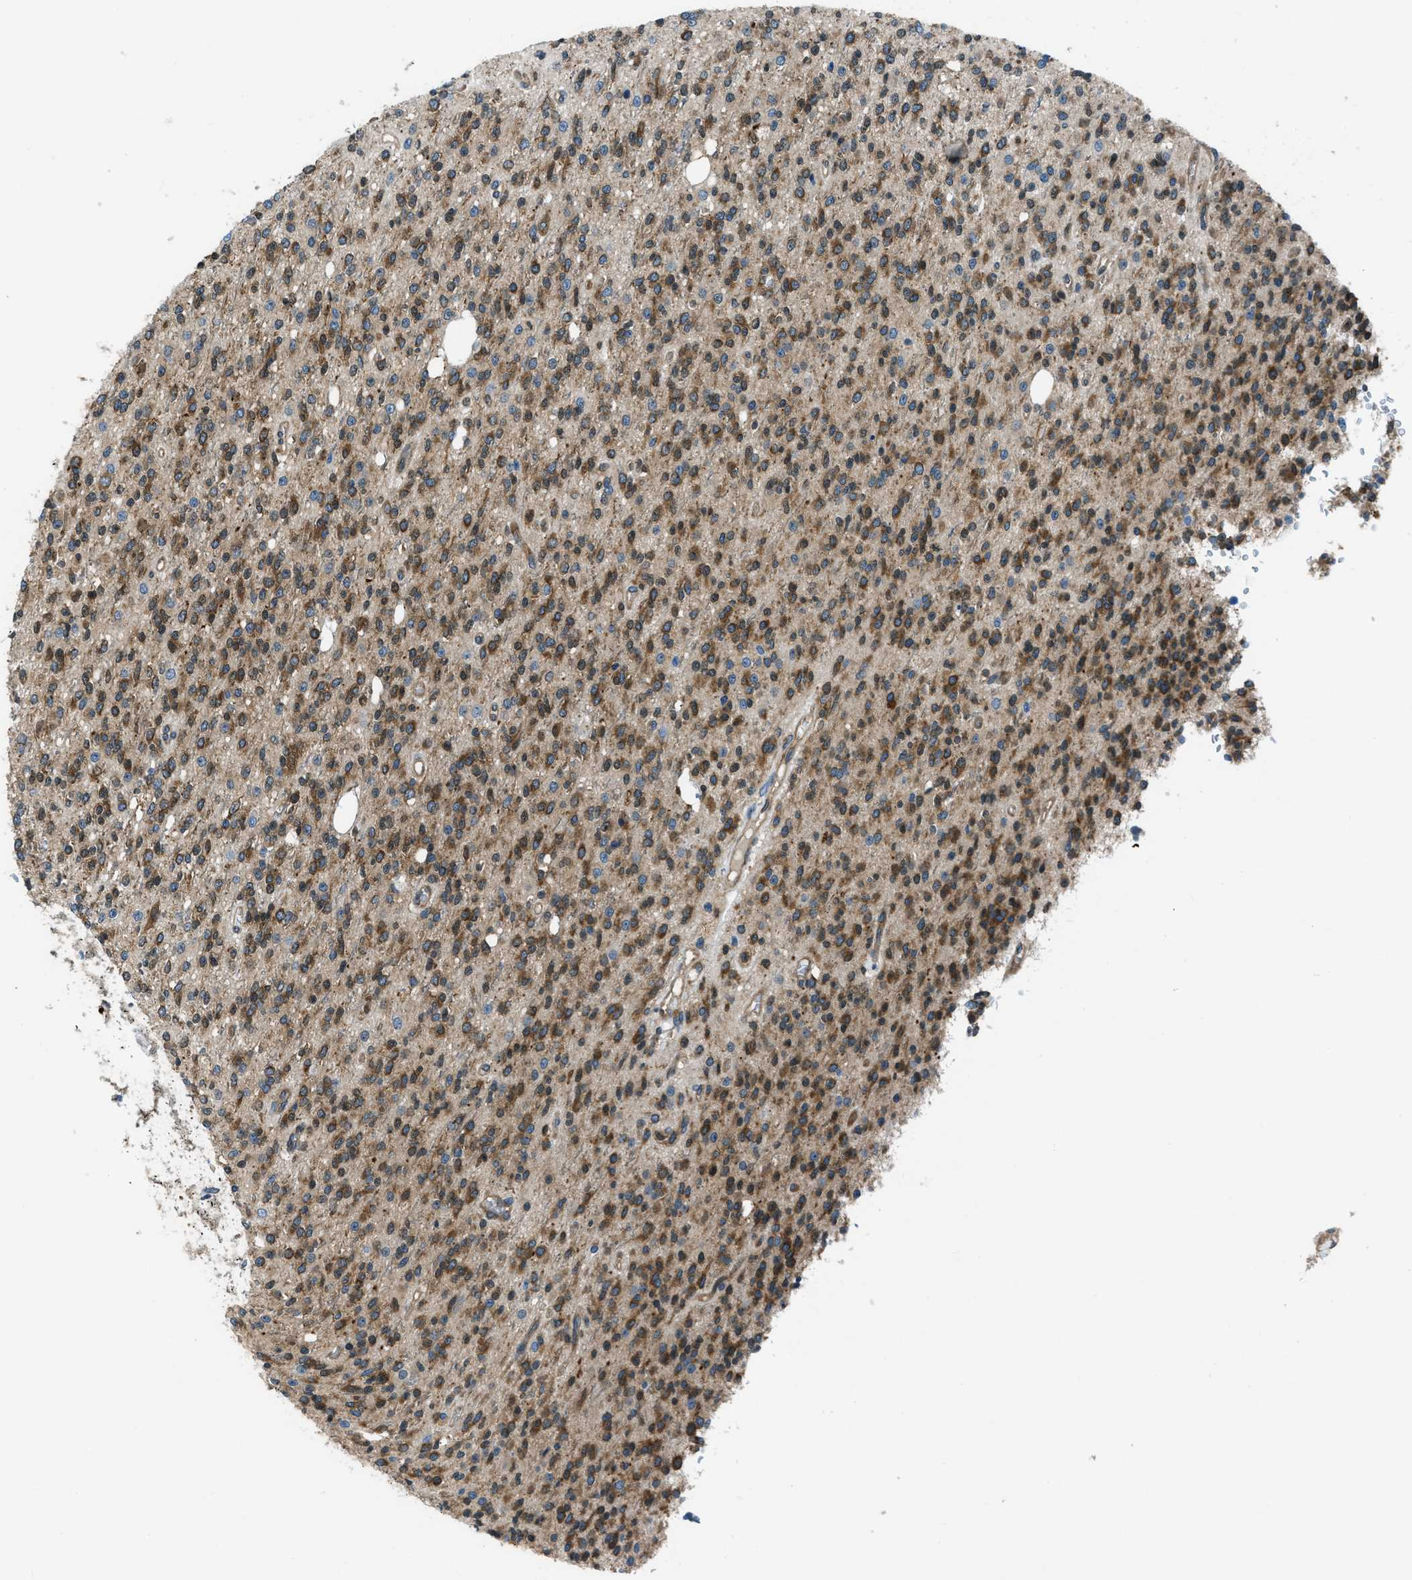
{"staining": {"intensity": "strong", "quantity": ">75%", "location": "cytoplasmic/membranous"}, "tissue": "glioma", "cell_type": "Tumor cells", "image_type": "cancer", "snomed": [{"axis": "morphology", "description": "Glioma, malignant, High grade"}, {"axis": "topography", "description": "Brain"}], "caption": "Immunohistochemical staining of human high-grade glioma (malignant) reveals high levels of strong cytoplasmic/membranous staining in about >75% of tumor cells.", "gene": "ARFGAP2", "patient": {"sex": "male", "age": 34}}